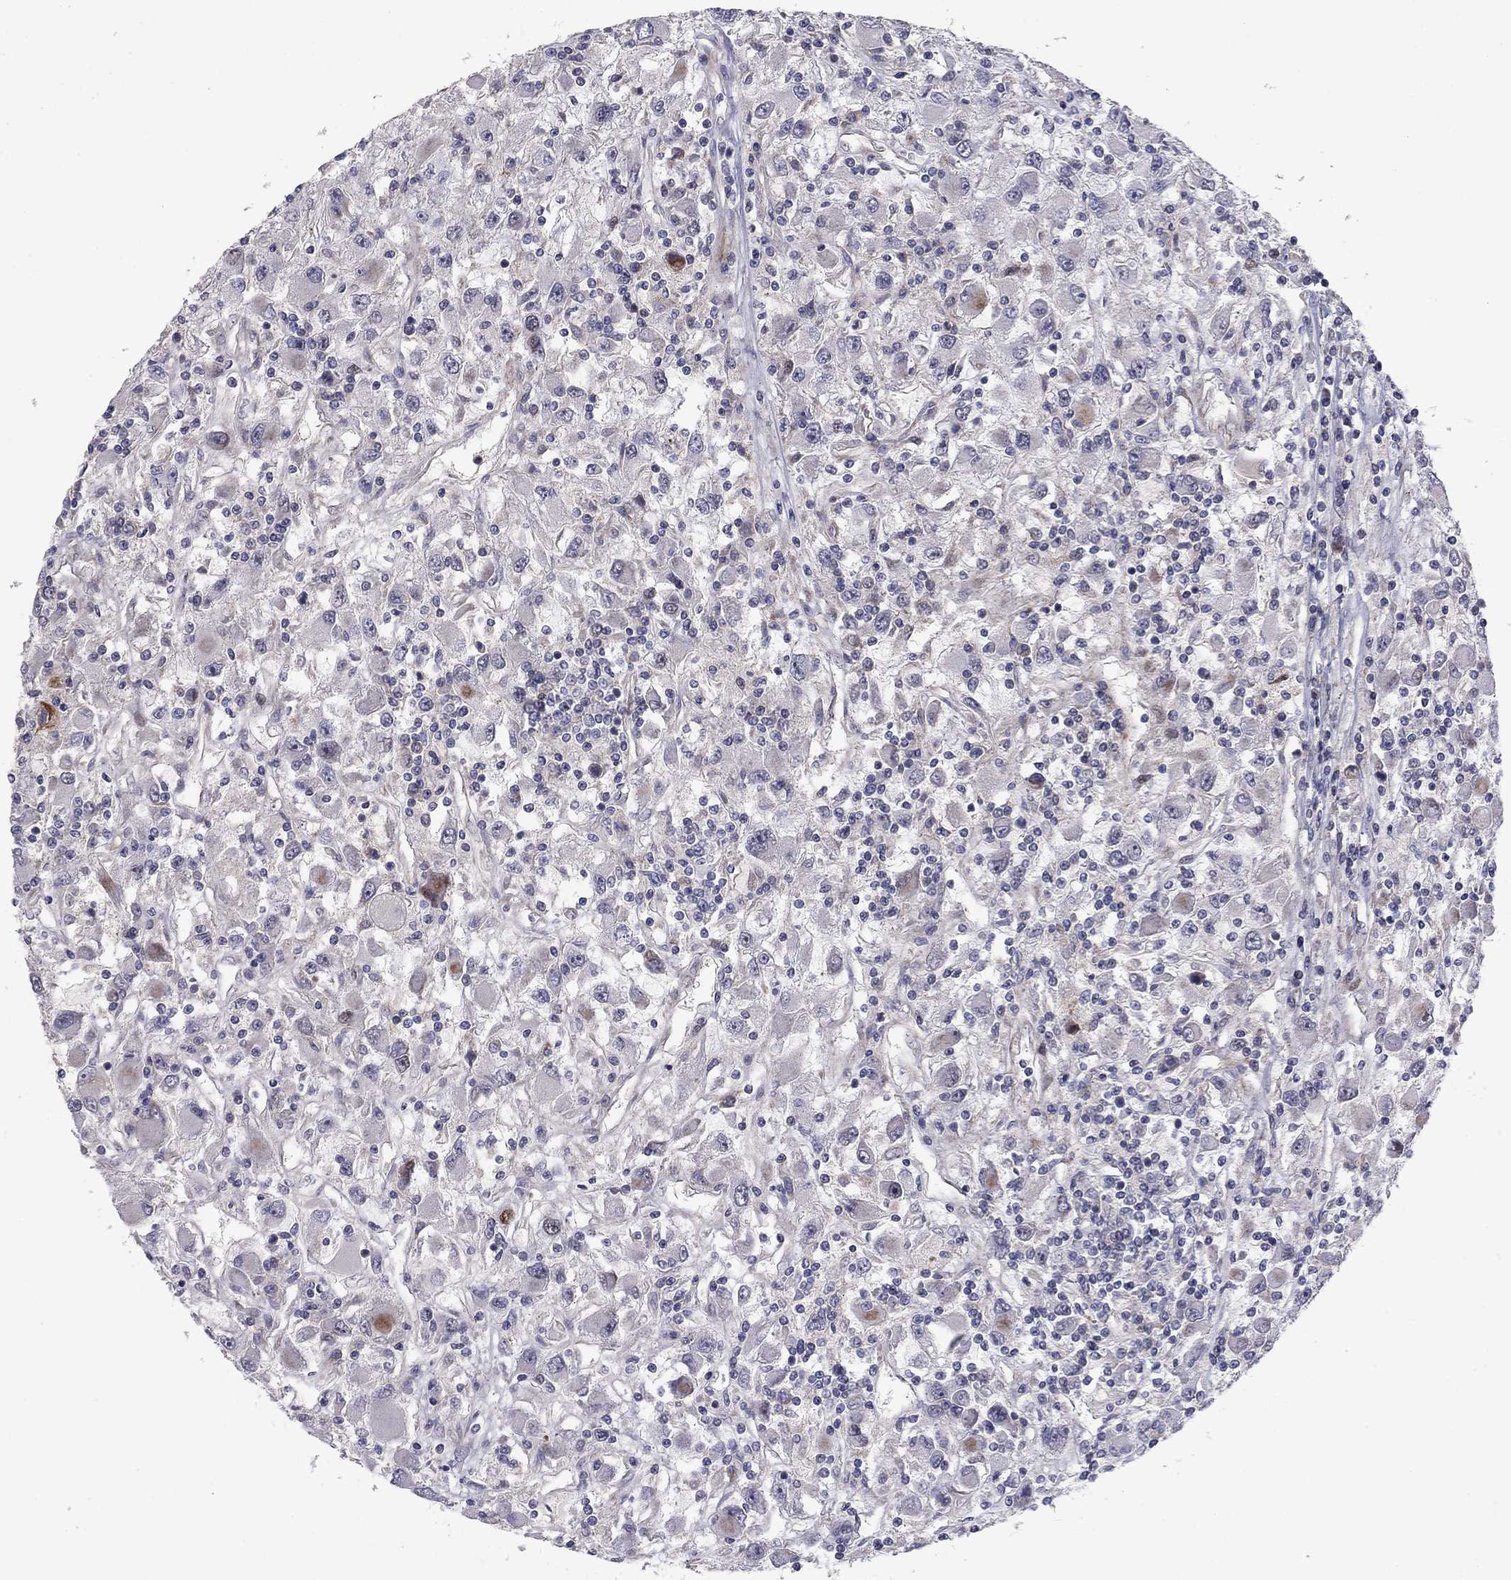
{"staining": {"intensity": "negative", "quantity": "none", "location": "none"}, "tissue": "renal cancer", "cell_type": "Tumor cells", "image_type": "cancer", "snomed": [{"axis": "morphology", "description": "Adenocarcinoma, NOS"}, {"axis": "topography", "description": "Kidney"}], "caption": "Tumor cells are negative for protein expression in human renal cancer.", "gene": "MIOS", "patient": {"sex": "female", "age": 67}}